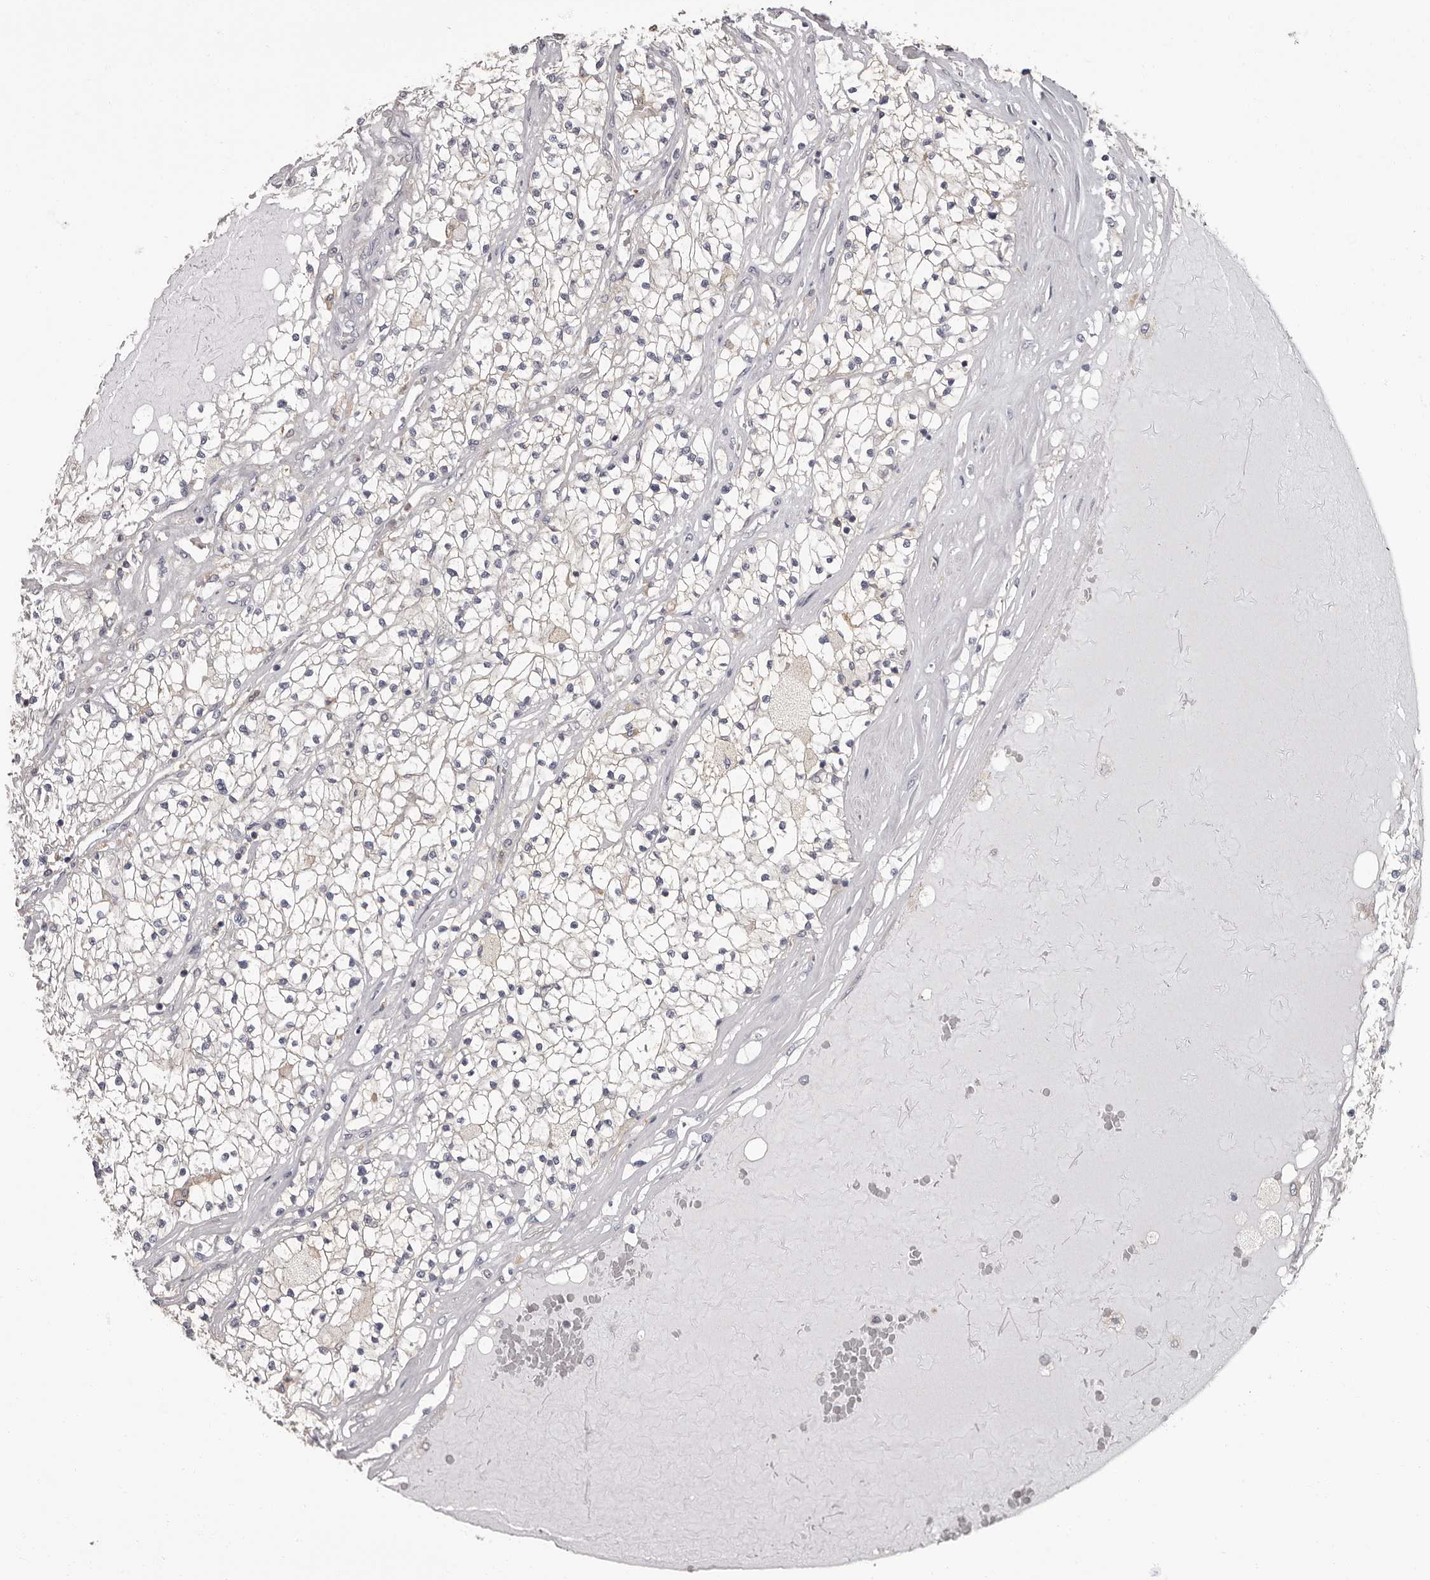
{"staining": {"intensity": "negative", "quantity": "none", "location": "none"}, "tissue": "renal cancer", "cell_type": "Tumor cells", "image_type": "cancer", "snomed": [{"axis": "morphology", "description": "Normal tissue, NOS"}, {"axis": "morphology", "description": "Adenocarcinoma, NOS"}, {"axis": "topography", "description": "Kidney"}], "caption": "Immunohistochemistry (IHC) micrograph of neoplastic tissue: renal cancer (adenocarcinoma) stained with DAB reveals no significant protein positivity in tumor cells.", "gene": "APEH", "patient": {"sex": "male", "age": 68}}